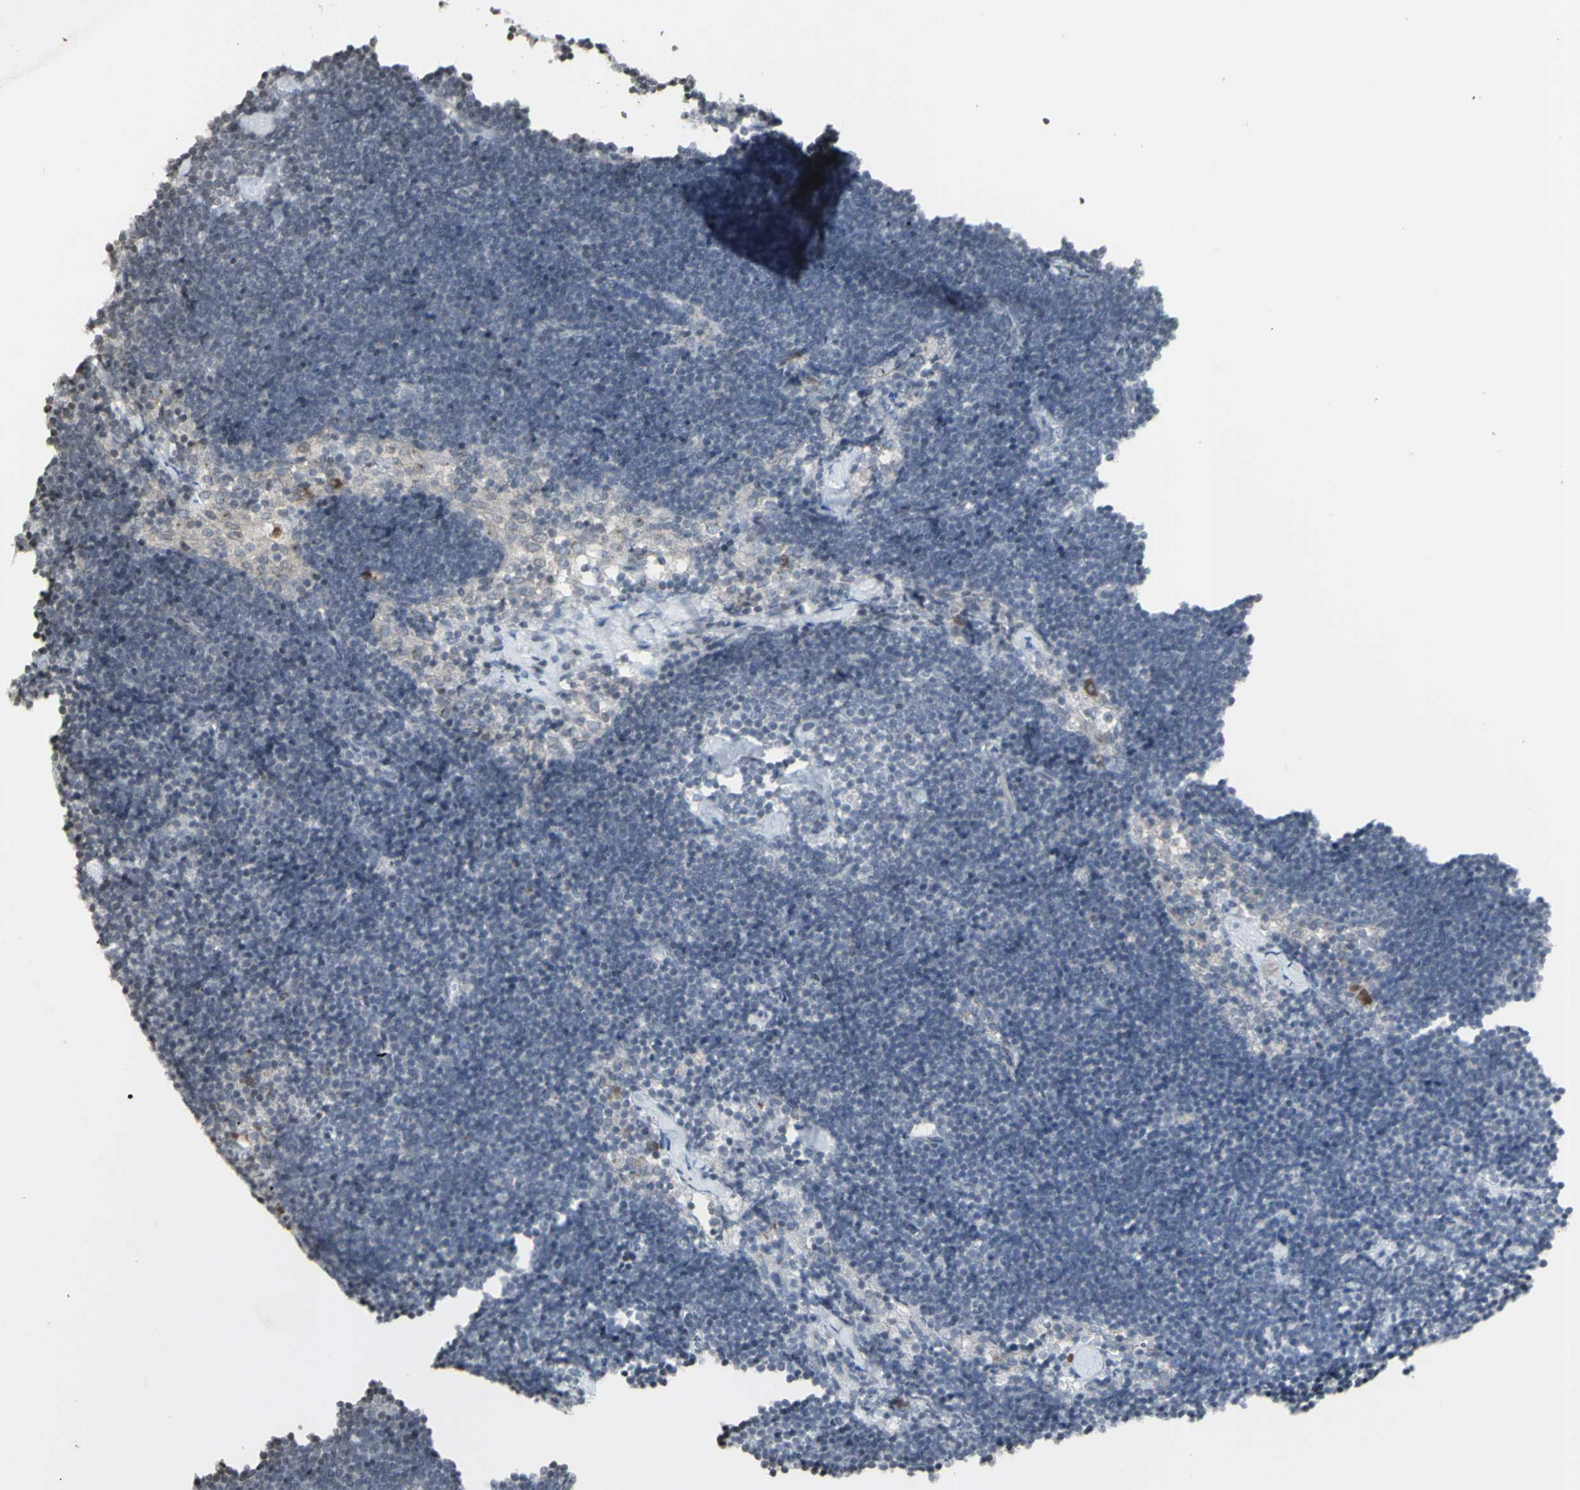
{"staining": {"intensity": "negative", "quantity": "none", "location": "none"}, "tissue": "lymph node", "cell_type": "Germinal center cells", "image_type": "normal", "snomed": [{"axis": "morphology", "description": "Normal tissue, NOS"}, {"axis": "topography", "description": "Lymph node"}], "caption": "The image exhibits no staining of germinal center cells in benign lymph node. Nuclei are stained in blue.", "gene": "MUC5AC", "patient": {"sex": "male", "age": 63}}